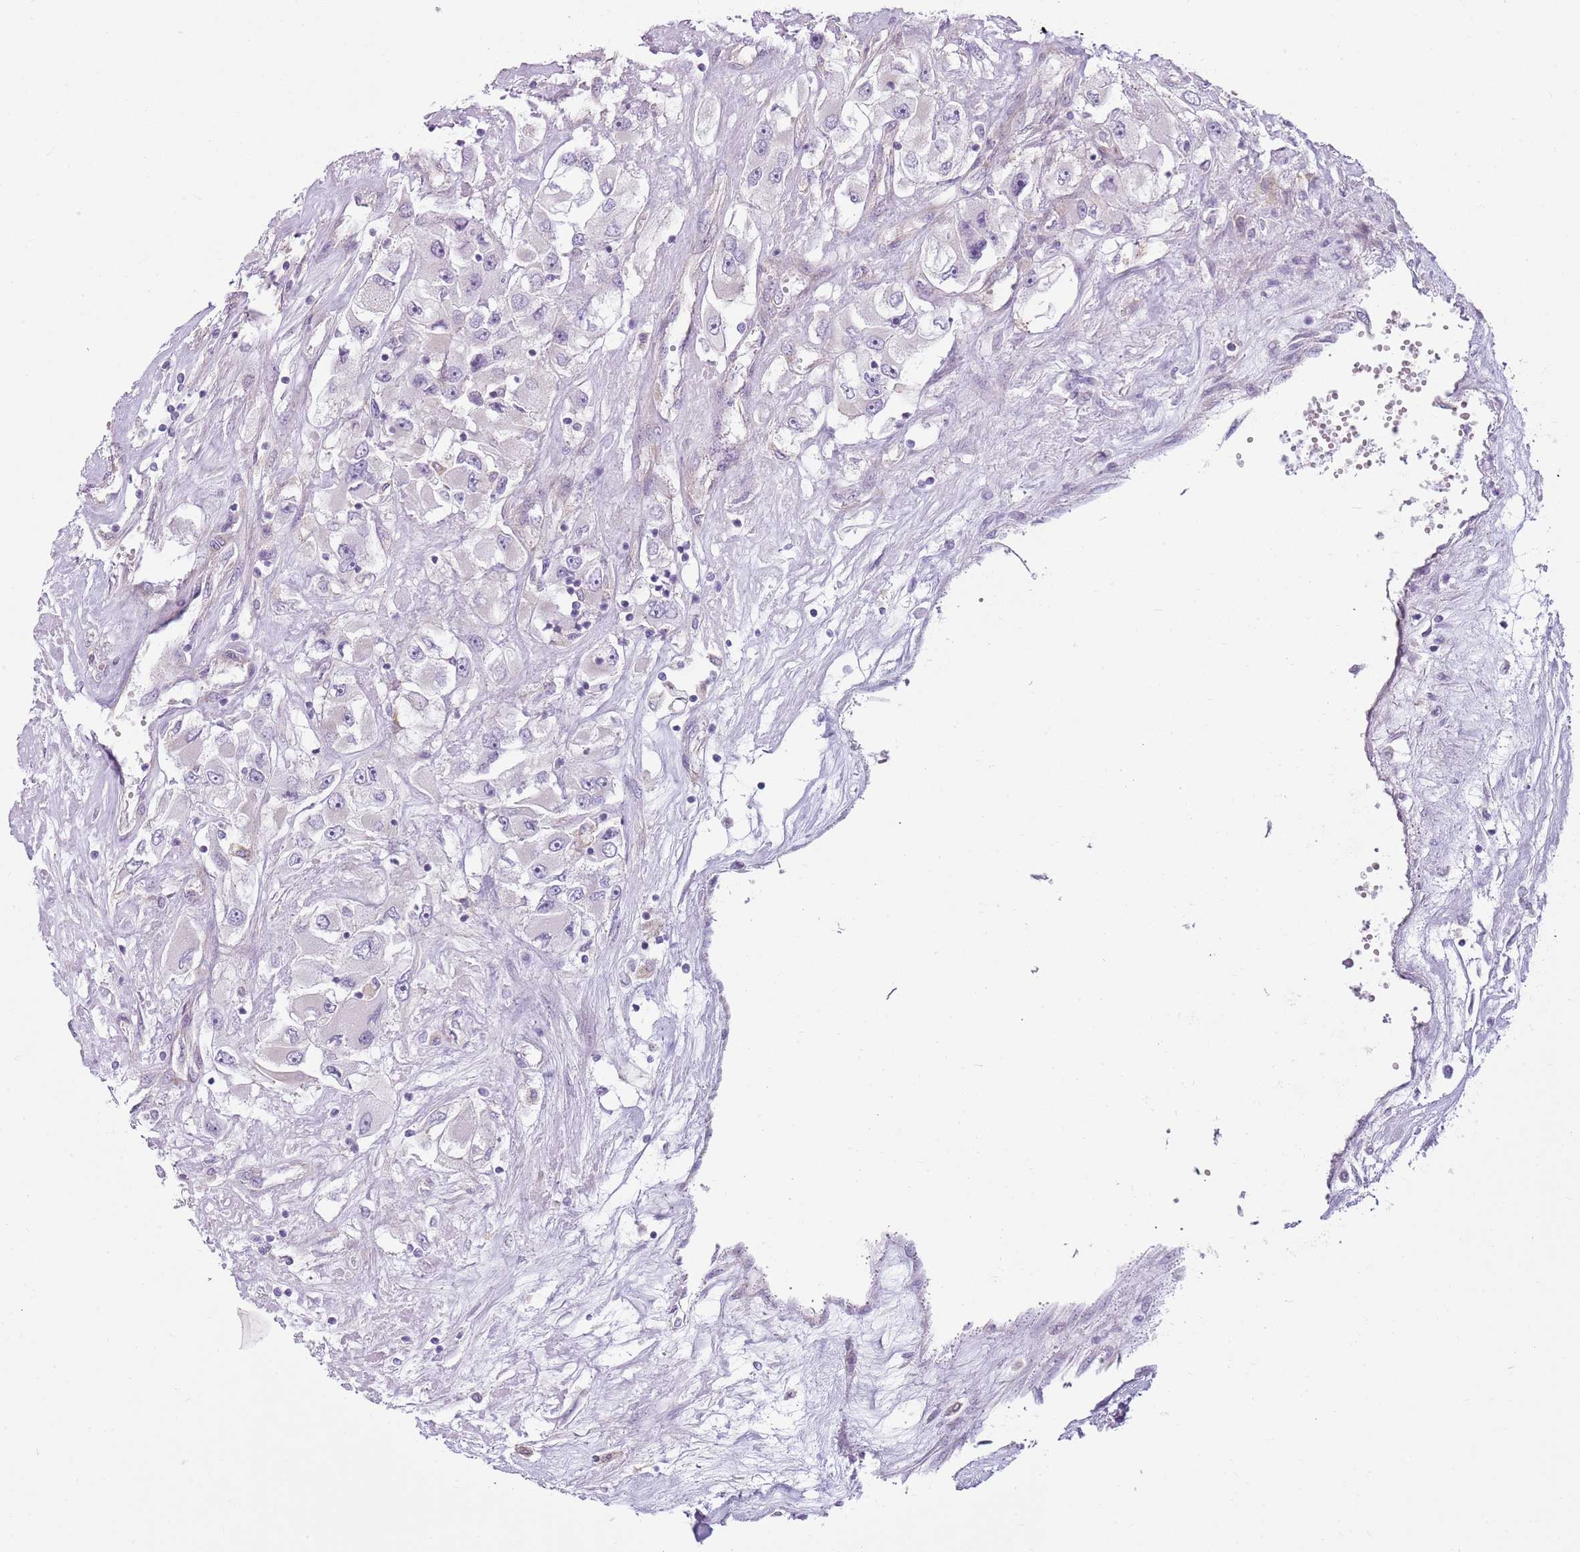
{"staining": {"intensity": "negative", "quantity": "none", "location": "none"}, "tissue": "renal cancer", "cell_type": "Tumor cells", "image_type": "cancer", "snomed": [{"axis": "morphology", "description": "Adenocarcinoma, NOS"}, {"axis": "topography", "description": "Kidney"}], "caption": "High power microscopy micrograph of an IHC image of renal adenocarcinoma, revealing no significant staining in tumor cells. The staining was performed using DAB to visualize the protein expression in brown, while the nuclei were stained in blue with hematoxylin (Magnification: 20x).", "gene": "SNX1", "patient": {"sex": "female", "age": 52}}